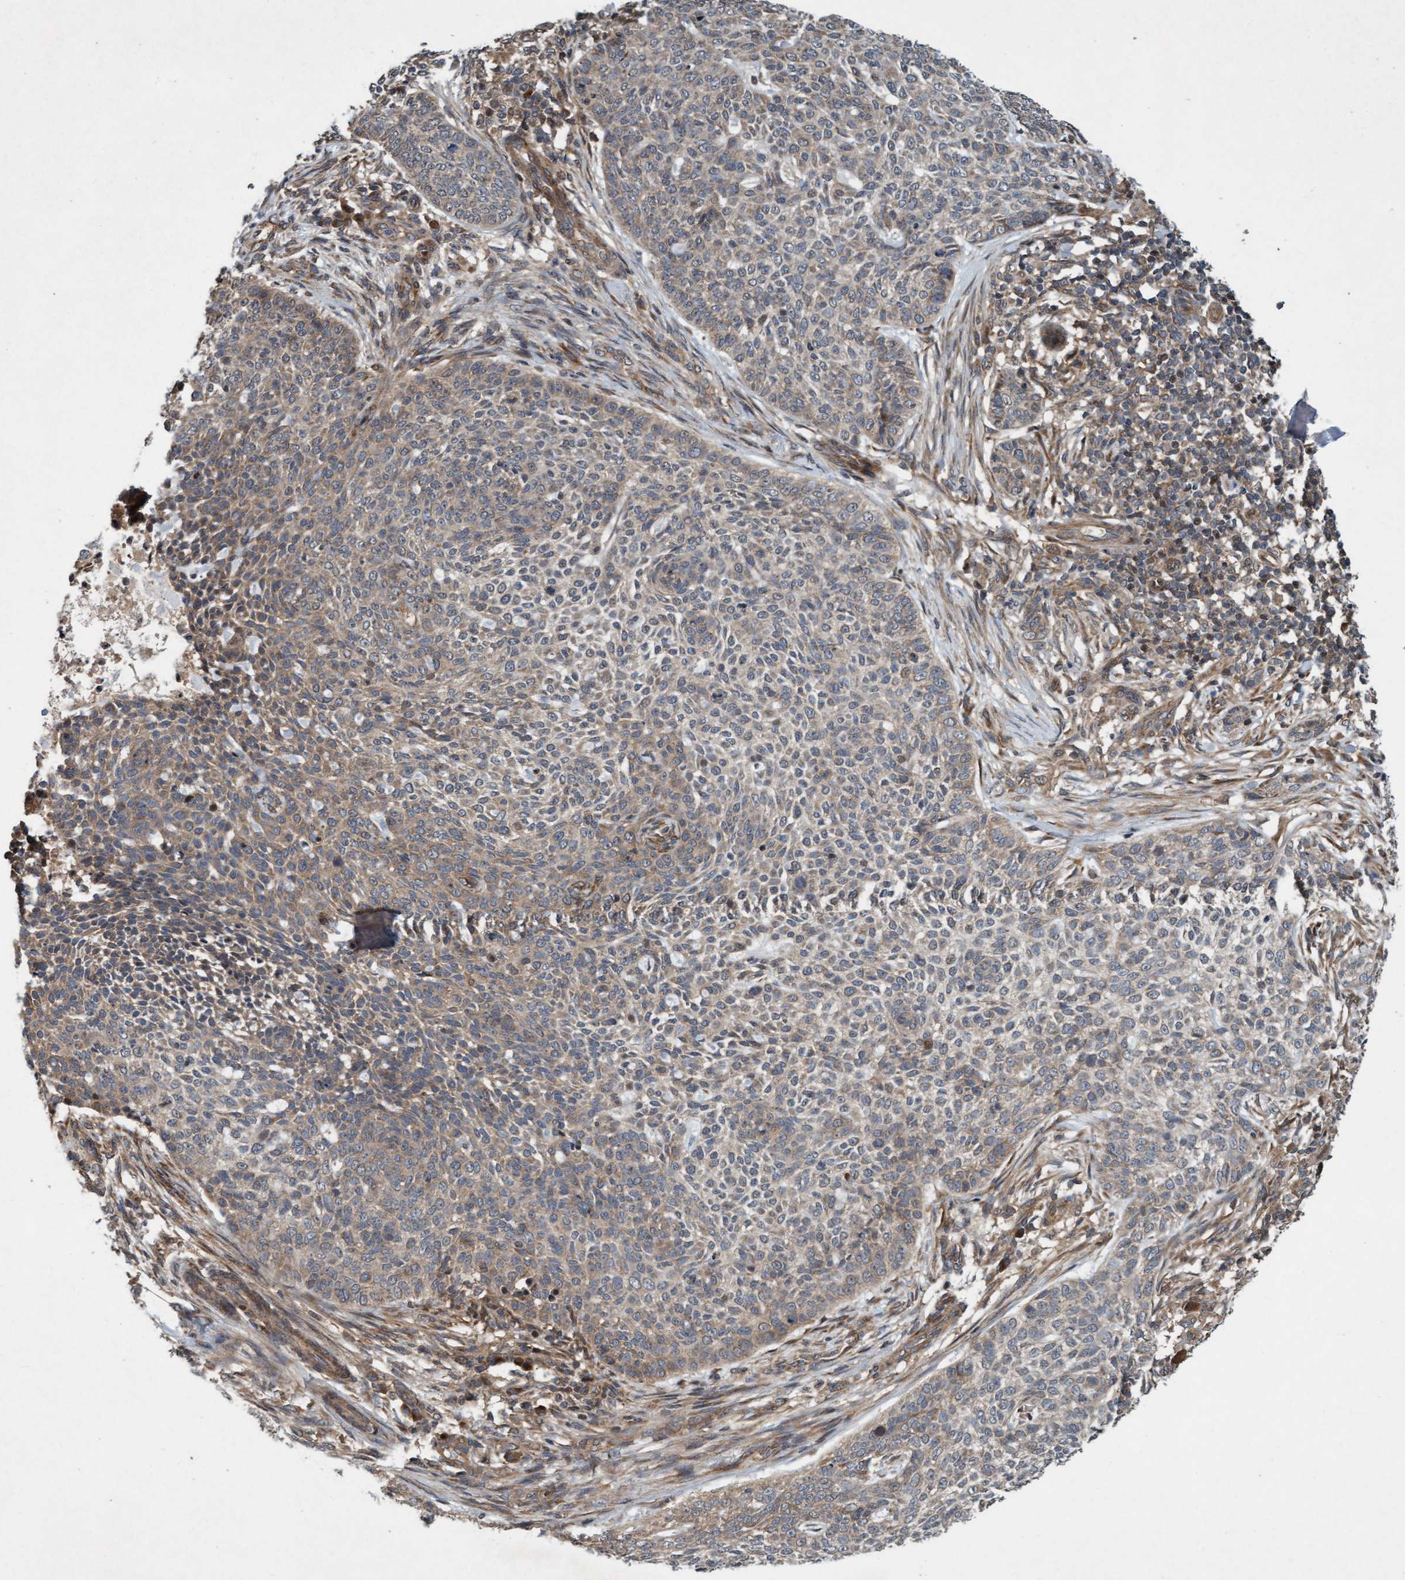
{"staining": {"intensity": "weak", "quantity": "25%-75%", "location": "cytoplasmic/membranous"}, "tissue": "skin cancer", "cell_type": "Tumor cells", "image_type": "cancer", "snomed": [{"axis": "morphology", "description": "Basal cell carcinoma"}, {"axis": "topography", "description": "Skin"}], "caption": "Brown immunohistochemical staining in skin cancer shows weak cytoplasmic/membranous expression in approximately 25%-75% of tumor cells.", "gene": "MLXIP", "patient": {"sex": "female", "age": 64}}